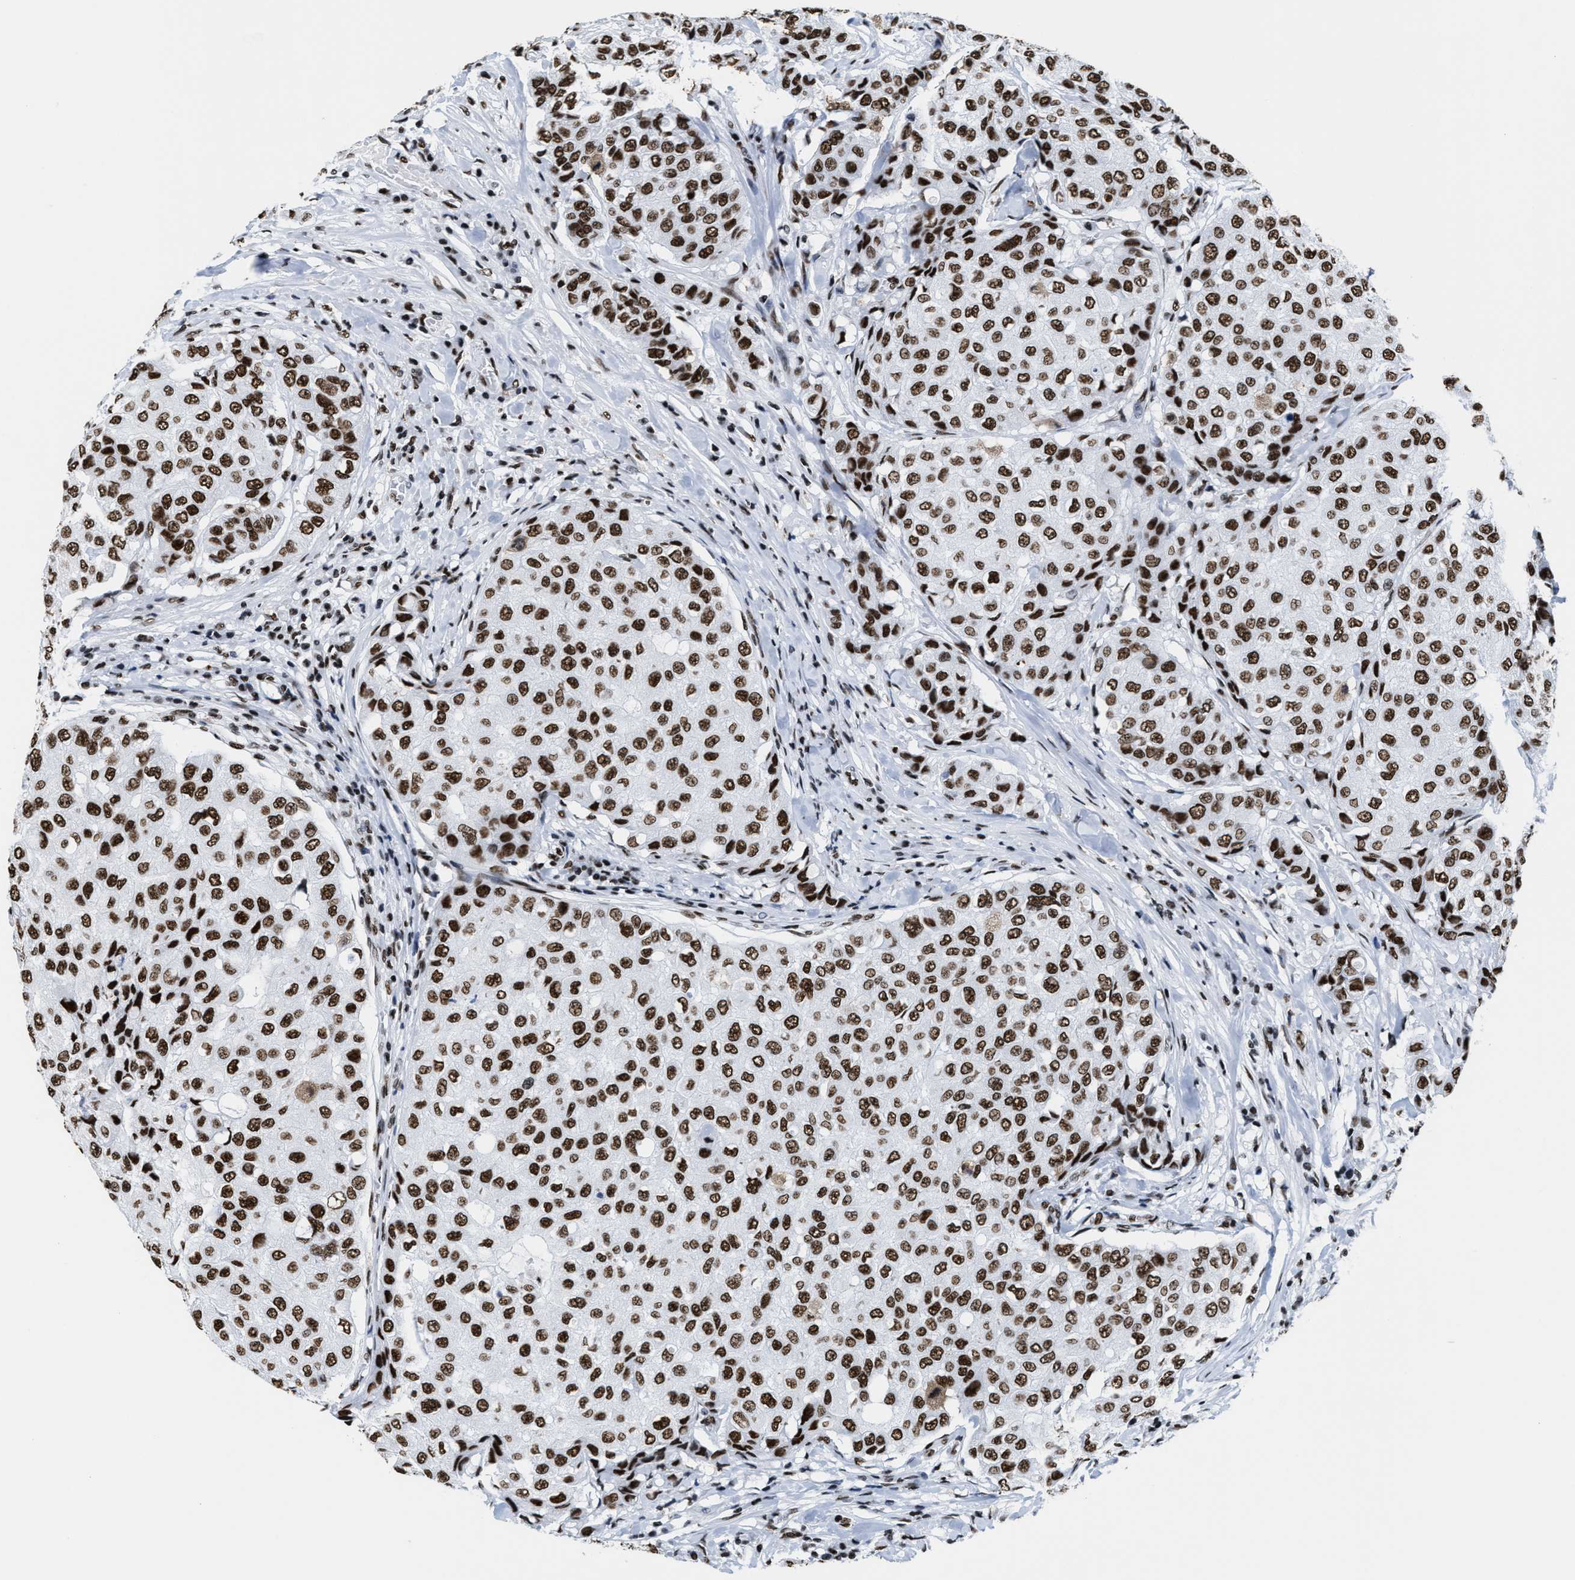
{"staining": {"intensity": "strong", "quantity": ">75%", "location": "nuclear"}, "tissue": "breast cancer", "cell_type": "Tumor cells", "image_type": "cancer", "snomed": [{"axis": "morphology", "description": "Duct carcinoma"}, {"axis": "topography", "description": "Breast"}], "caption": "A photomicrograph showing strong nuclear expression in about >75% of tumor cells in breast infiltrating ductal carcinoma, as visualized by brown immunohistochemical staining.", "gene": "SMARCC2", "patient": {"sex": "female", "age": 27}}